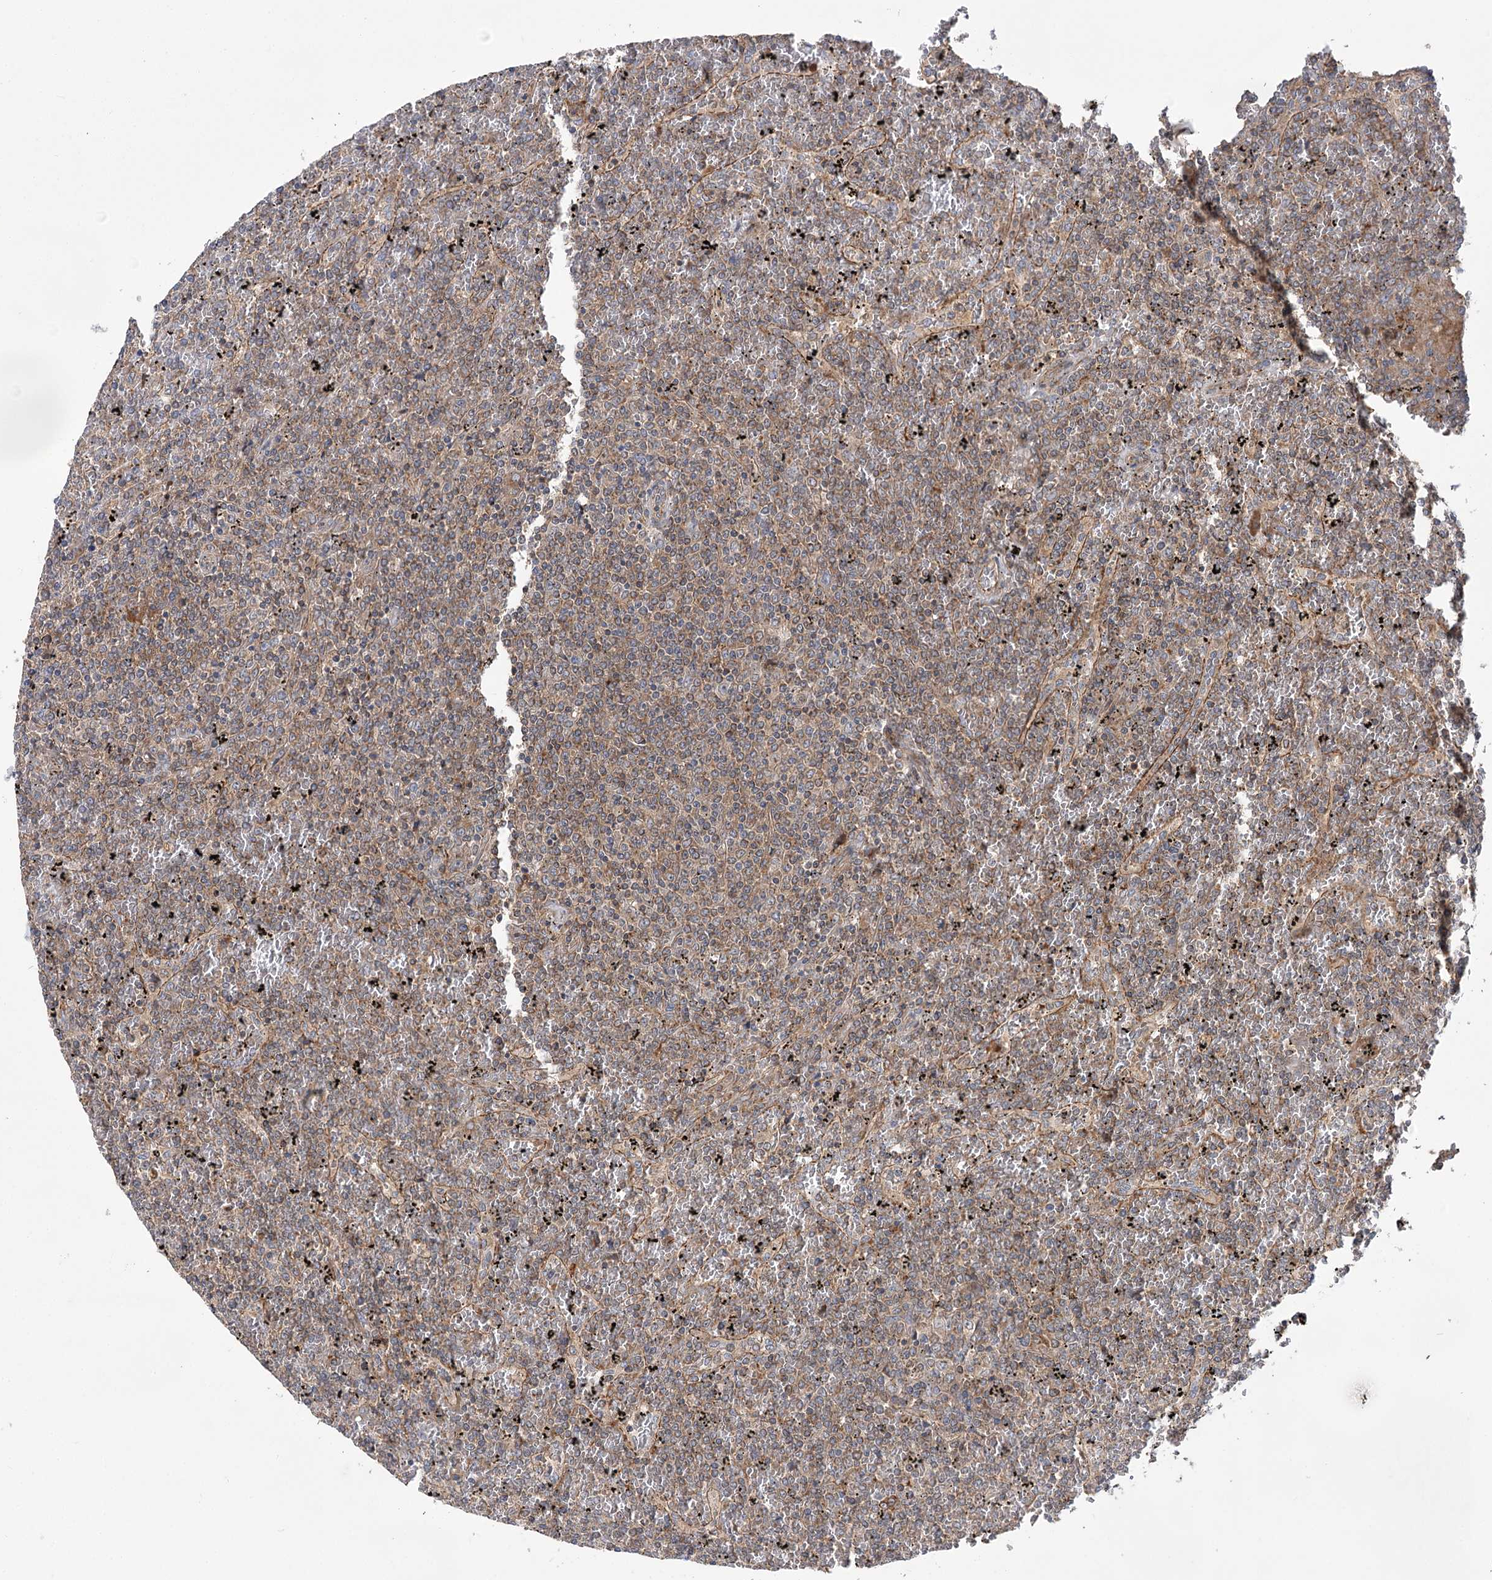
{"staining": {"intensity": "weak", "quantity": "<25%", "location": "cytoplasmic/membranous"}, "tissue": "lymphoma", "cell_type": "Tumor cells", "image_type": "cancer", "snomed": [{"axis": "morphology", "description": "Malignant lymphoma, non-Hodgkin's type, Low grade"}, {"axis": "topography", "description": "Spleen"}], "caption": "Immunohistochemical staining of lymphoma displays no significant positivity in tumor cells. Nuclei are stained in blue.", "gene": "VPS37B", "patient": {"sex": "female", "age": 19}}